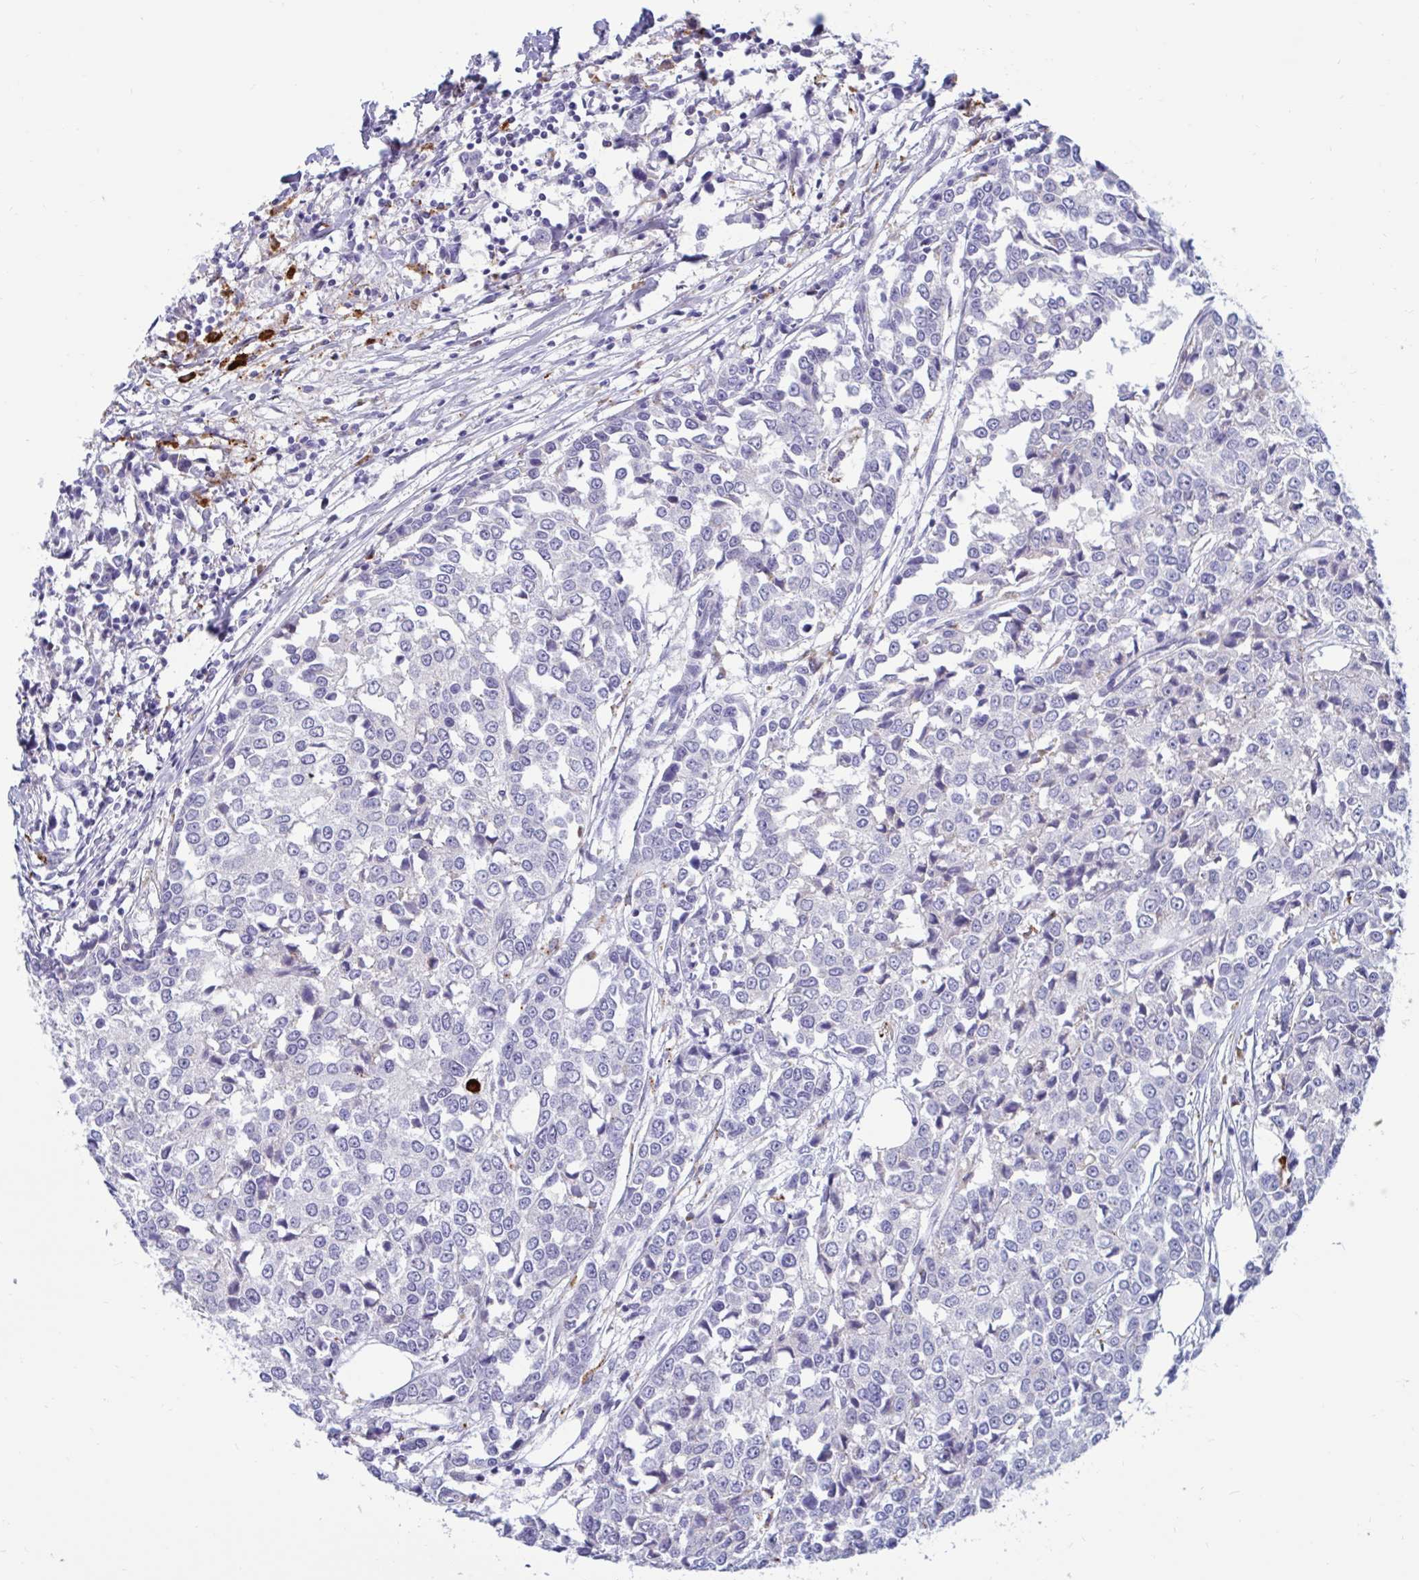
{"staining": {"intensity": "negative", "quantity": "none", "location": "none"}, "tissue": "breast cancer", "cell_type": "Tumor cells", "image_type": "cancer", "snomed": [{"axis": "morphology", "description": "Duct carcinoma"}, {"axis": "topography", "description": "Breast"}], "caption": "High magnification brightfield microscopy of breast cancer stained with DAB (brown) and counterstained with hematoxylin (blue): tumor cells show no significant staining. (DAB immunohistochemistry (IHC) visualized using brightfield microscopy, high magnification).", "gene": "FAM219B", "patient": {"sex": "female", "age": 80}}